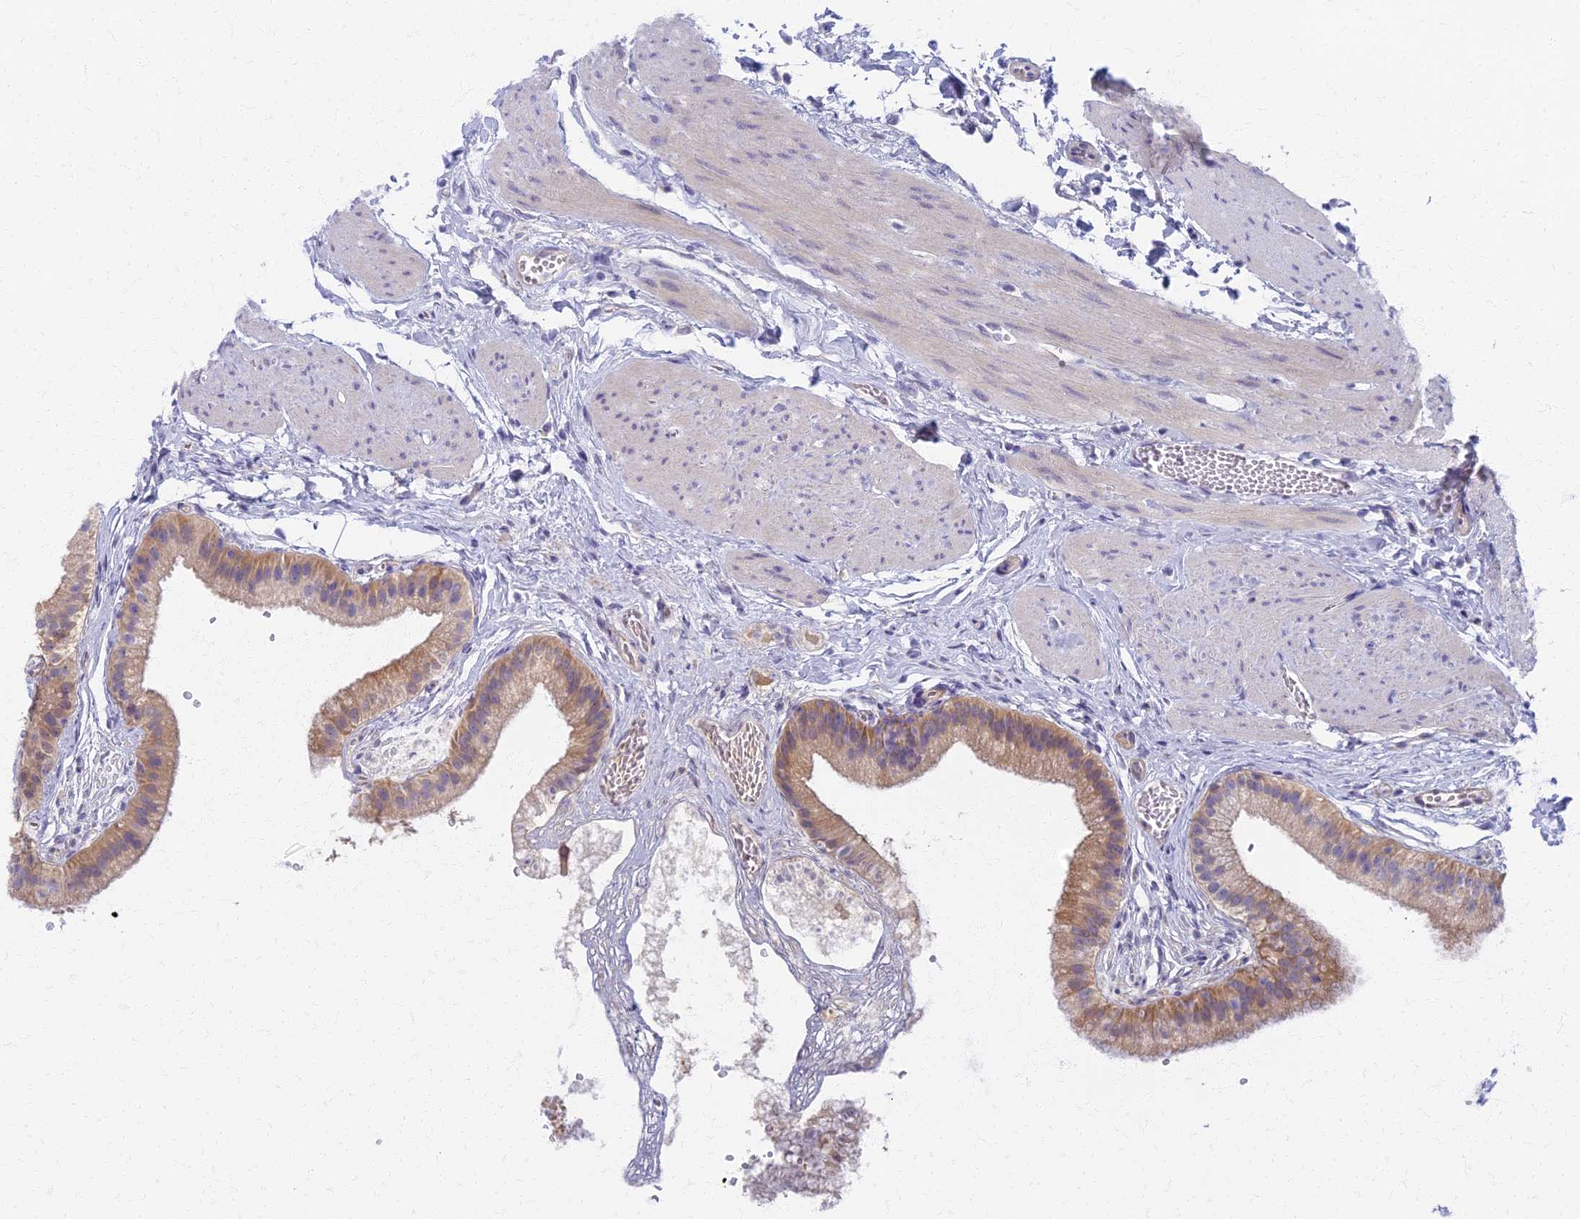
{"staining": {"intensity": "moderate", "quantity": ">75%", "location": "cytoplasmic/membranous"}, "tissue": "gallbladder", "cell_type": "Glandular cells", "image_type": "normal", "snomed": [{"axis": "morphology", "description": "Normal tissue, NOS"}, {"axis": "topography", "description": "Gallbladder"}], "caption": "A high-resolution photomicrograph shows IHC staining of benign gallbladder, which exhibits moderate cytoplasmic/membranous expression in approximately >75% of glandular cells.", "gene": "AP4E1", "patient": {"sex": "female", "age": 54}}